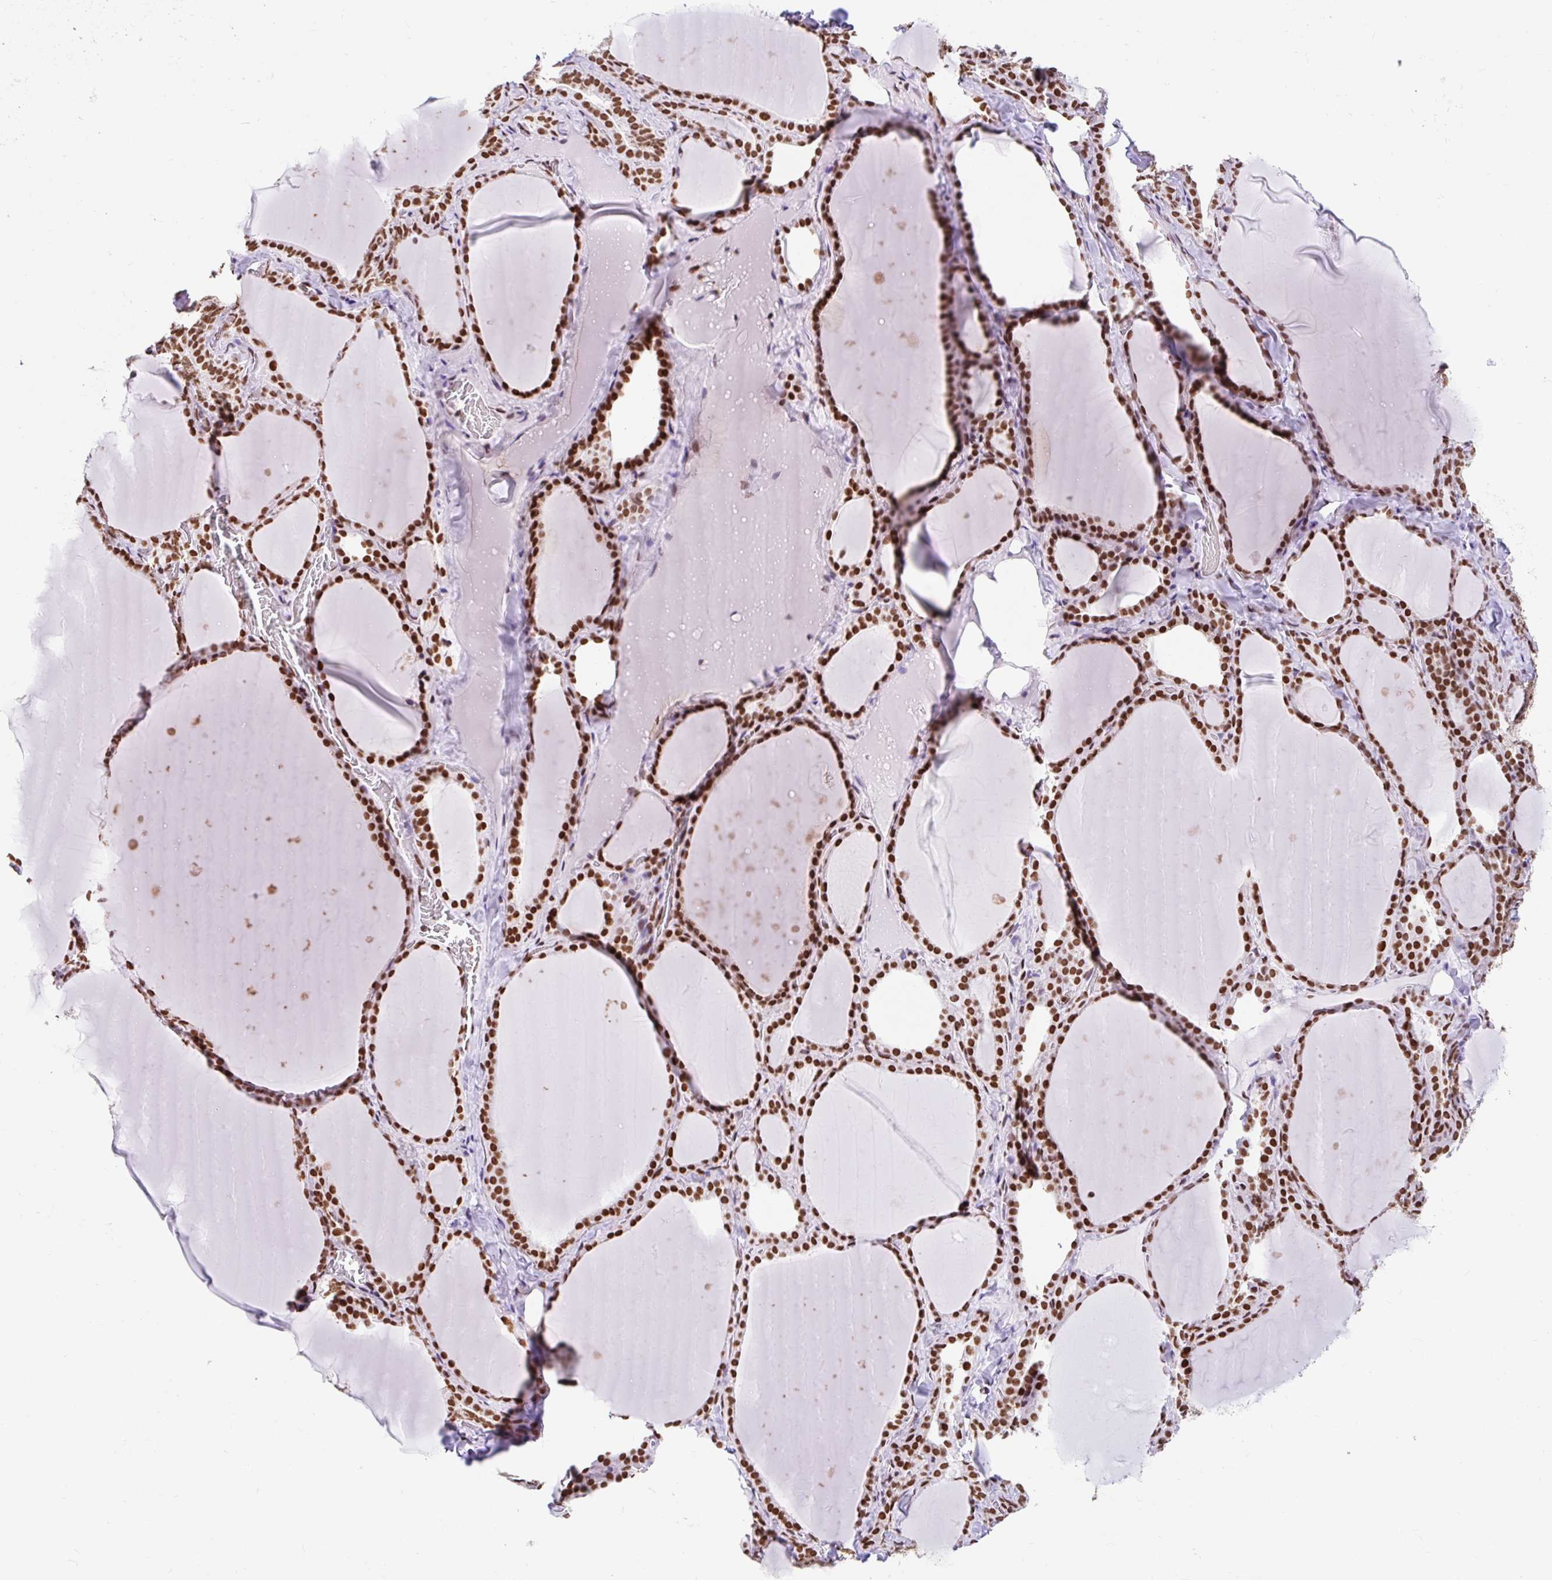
{"staining": {"intensity": "strong", "quantity": ">75%", "location": "nuclear"}, "tissue": "thyroid gland", "cell_type": "Glandular cells", "image_type": "normal", "snomed": [{"axis": "morphology", "description": "Normal tissue, NOS"}, {"axis": "topography", "description": "Thyroid gland"}], "caption": "Immunohistochemical staining of normal thyroid gland exhibits high levels of strong nuclear staining in approximately >75% of glandular cells.", "gene": "KHDRBS1", "patient": {"sex": "female", "age": 22}}